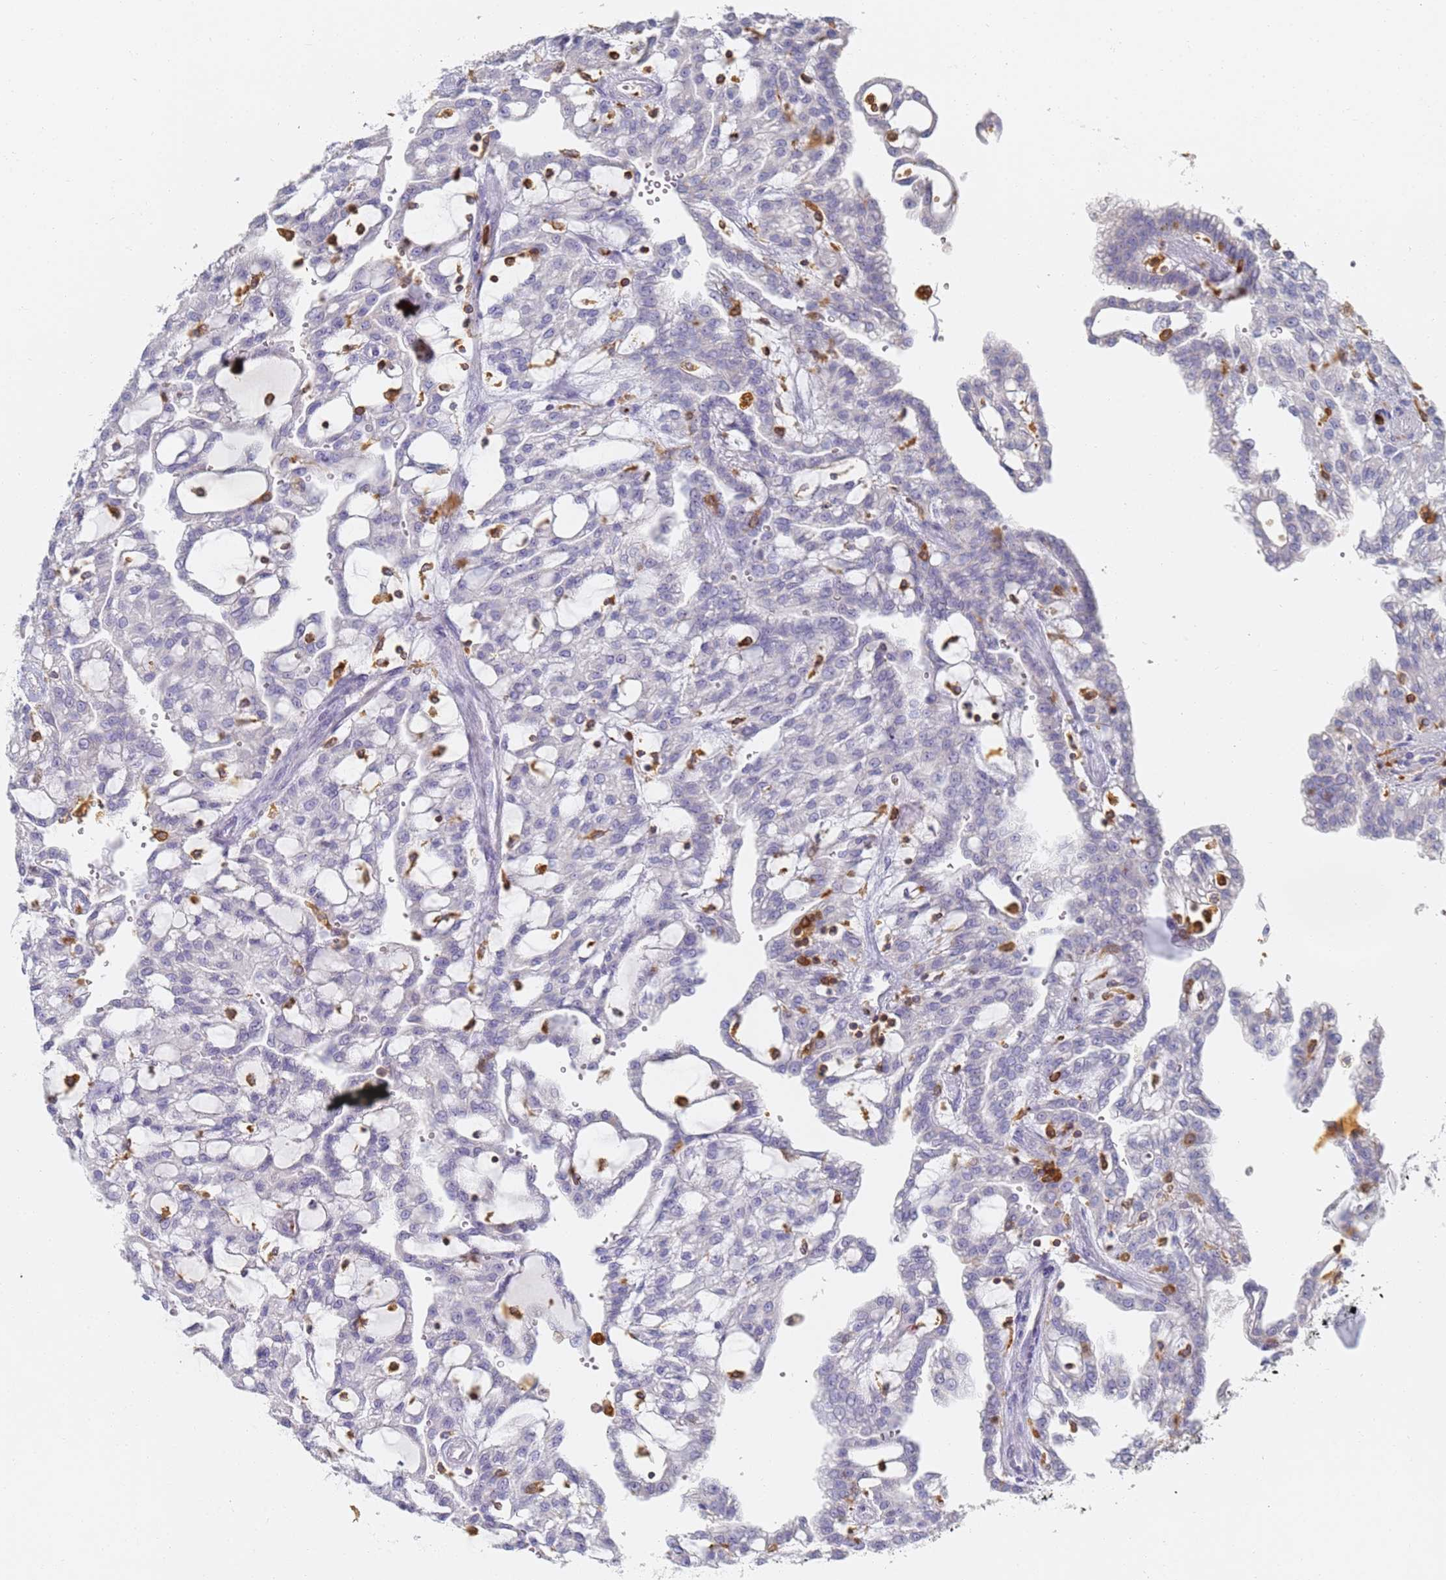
{"staining": {"intensity": "negative", "quantity": "none", "location": "none"}, "tissue": "renal cancer", "cell_type": "Tumor cells", "image_type": "cancer", "snomed": [{"axis": "morphology", "description": "Adenocarcinoma, NOS"}, {"axis": "topography", "description": "Kidney"}], "caption": "IHC histopathology image of adenocarcinoma (renal) stained for a protein (brown), which exhibits no expression in tumor cells.", "gene": "BIN2", "patient": {"sex": "male", "age": 63}}